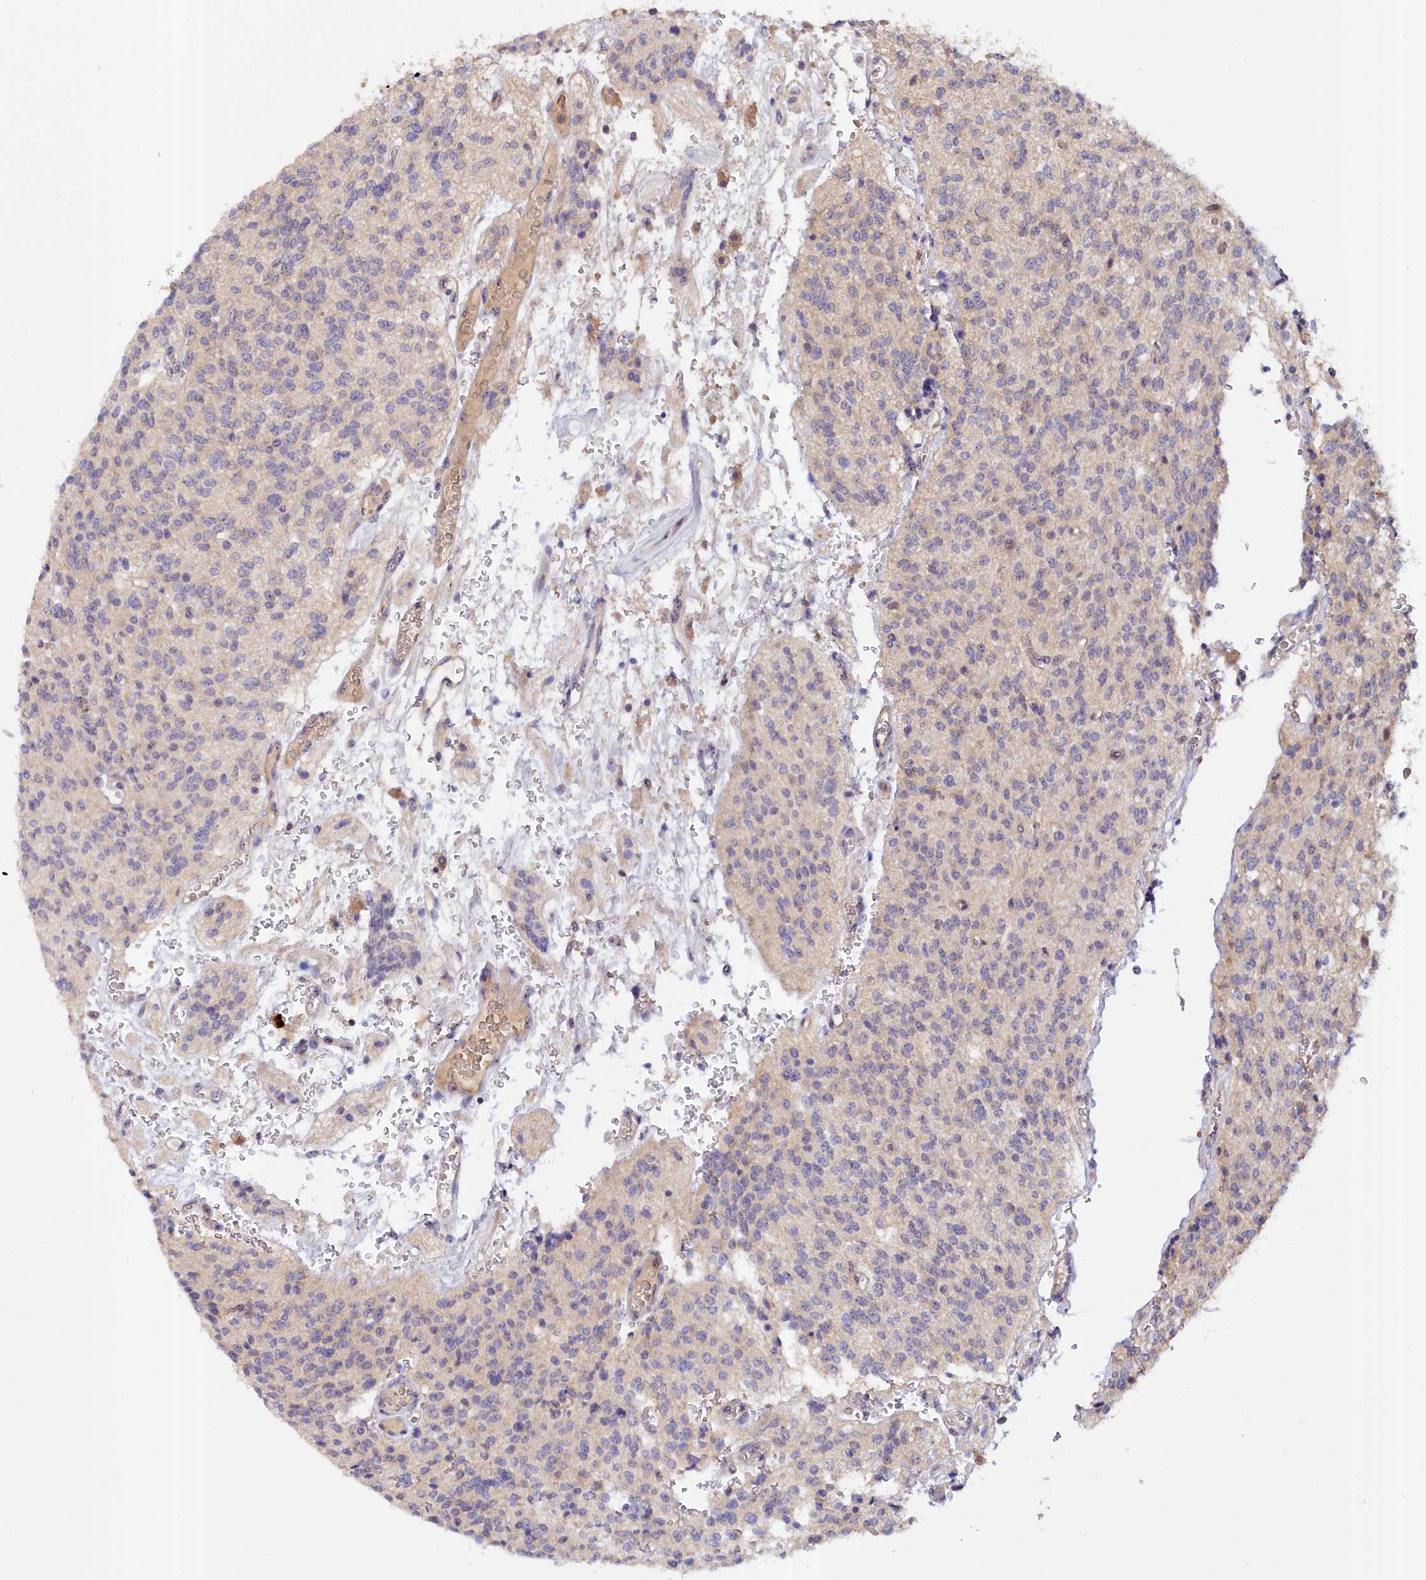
{"staining": {"intensity": "negative", "quantity": "none", "location": "none"}, "tissue": "glioma", "cell_type": "Tumor cells", "image_type": "cancer", "snomed": [{"axis": "morphology", "description": "Glioma, malignant, High grade"}, {"axis": "topography", "description": "Brain"}], "caption": "Malignant high-grade glioma was stained to show a protein in brown. There is no significant staining in tumor cells. (Stains: DAB (3,3'-diaminobenzidine) immunohistochemistry (IHC) with hematoxylin counter stain, Microscopy: brightfield microscopy at high magnification).", "gene": "NEURL4", "patient": {"sex": "male", "age": 34}}